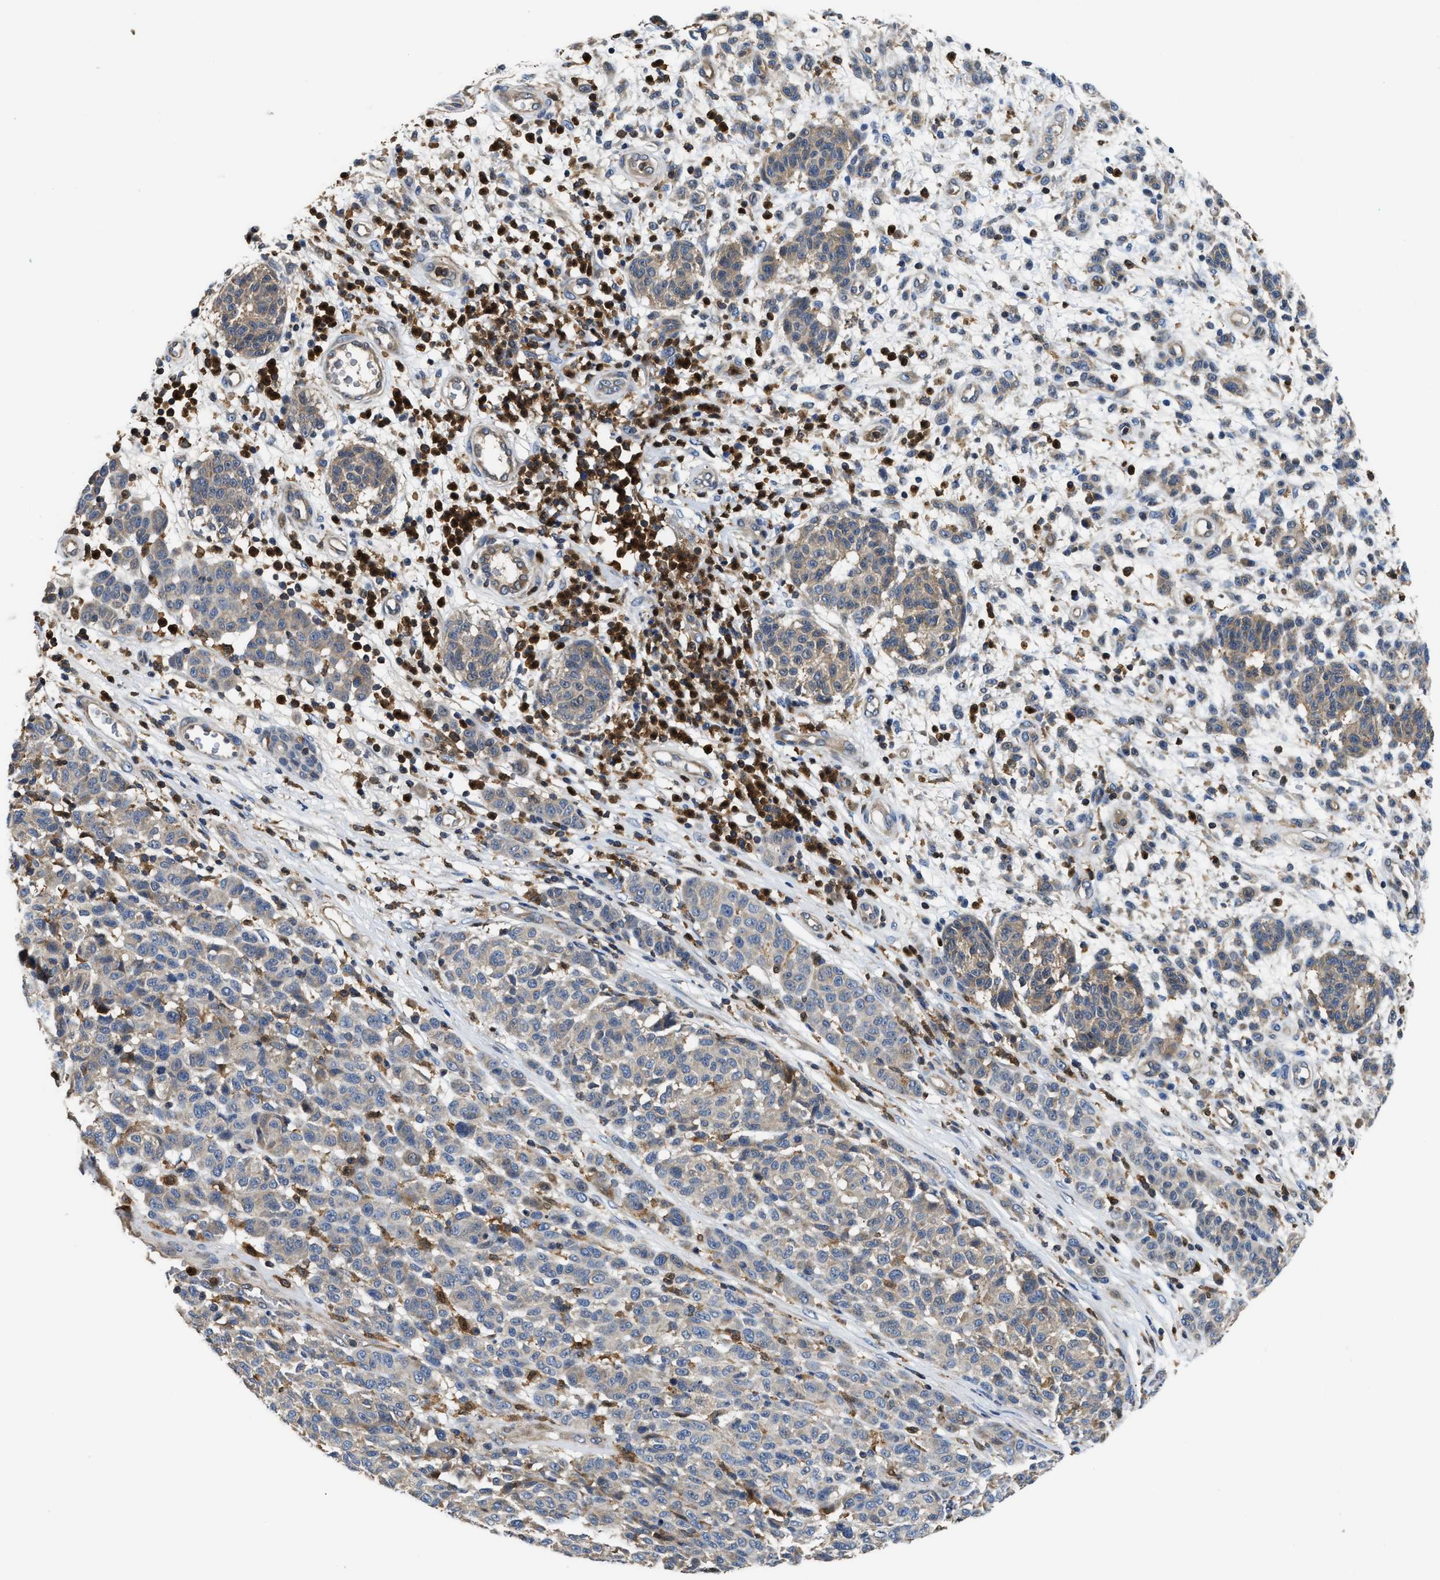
{"staining": {"intensity": "weak", "quantity": "<25%", "location": "cytoplasmic/membranous"}, "tissue": "melanoma", "cell_type": "Tumor cells", "image_type": "cancer", "snomed": [{"axis": "morphology", "description": "Malignant melanoma, NOS"}, {"axis": "topography", "description": "Skin"}], "caption": "Tumor cells are negative for brown protein staining in melanoma. (DAB immunohistochemistry (IHC), high magnification).", "gene": "OSTF1", "patient": {"sex": "male", "age": 59}}